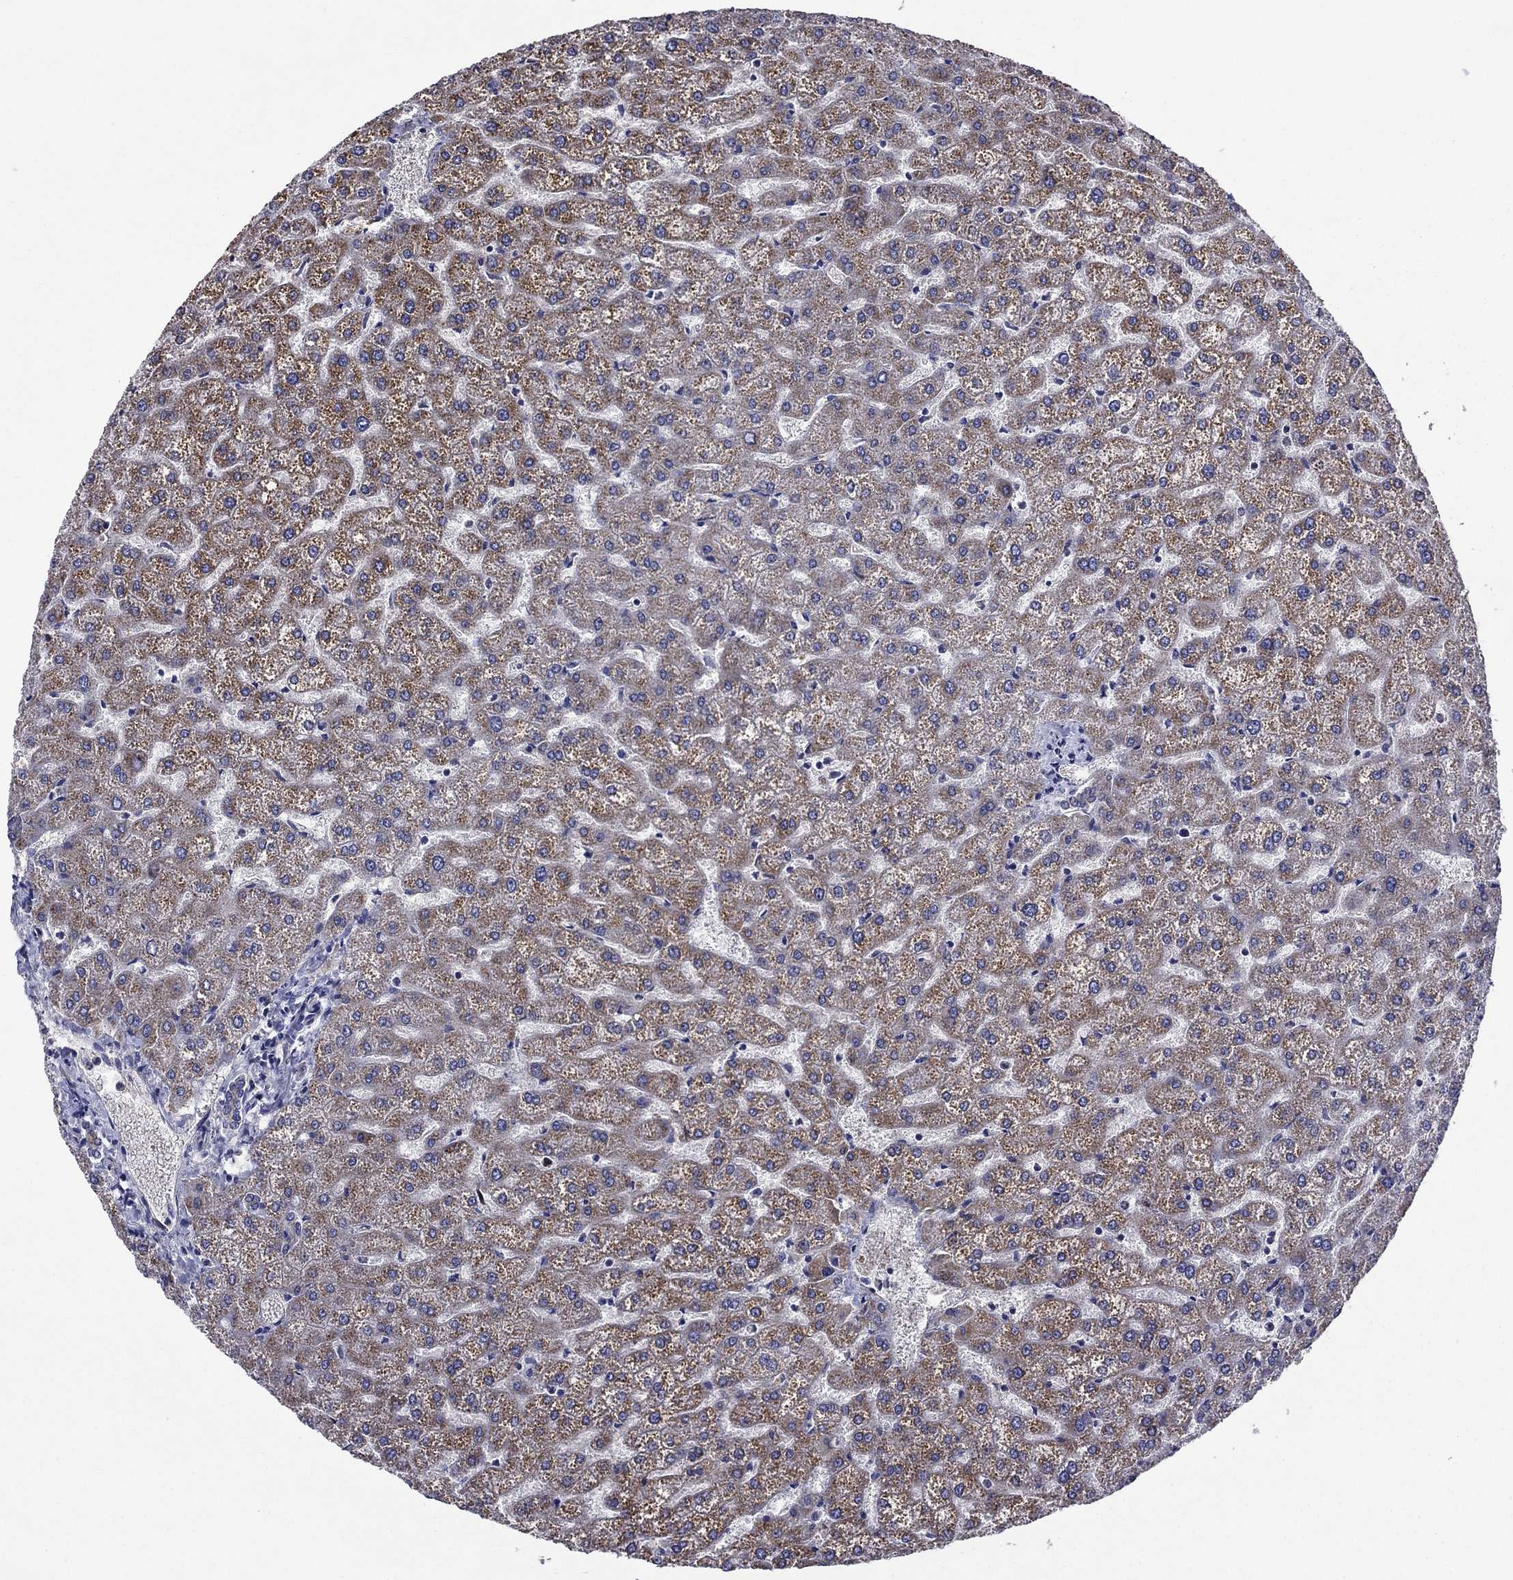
{"staining": {"intensity": "negative", "quantity": "none", "location": "none"}, "tissue": "liver", "cell_type": "Cholangiocytes", "image_type": "normal", "snomed": [{"axis": "morphology", "description": "Normal tissue, NOS"}, {"axis": "topography", "description": "Liver"}], "caption": "High magnification brightfield microscopy of normal liver stained with DAB (brown) and counterstained with hematoxylin (blue): cholangiocytes show no significant positivity. Nuclei are stained in blue.", "gene": "KIF22", "patient": {"sex": "female", "age": 32}}